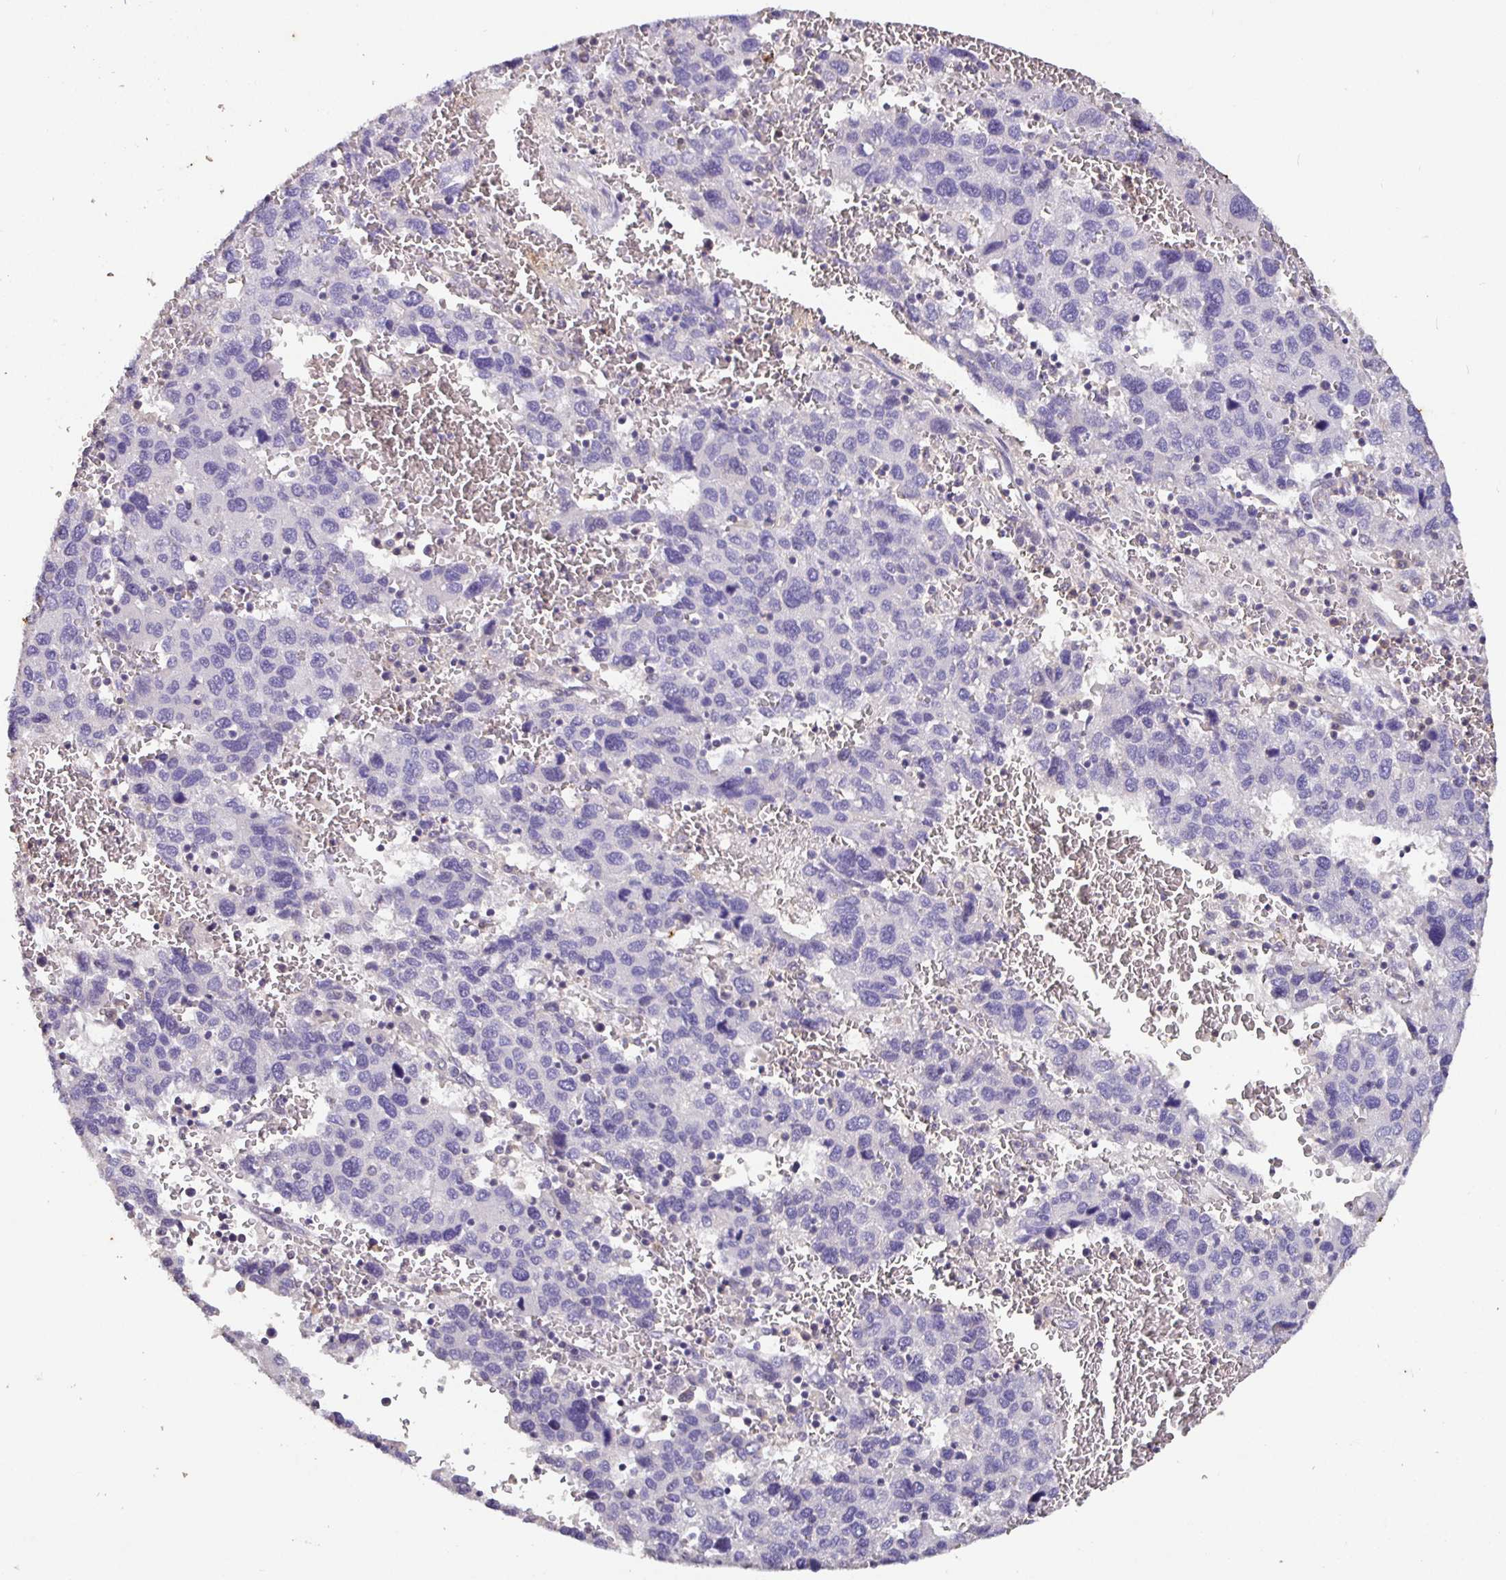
{"staining": {"intensity": "negative", "quantity": "none", "location": "none"}, "tissue": "liver cancer", "cell_type": "Tumor cells", "image_type": "cancer", "snomed": [{"axis": "morphology", "description": "Carcinoma, Hepatocellular, NOS"}, {"axis": "topography", "description": "Liver"}], "caption": "A photomicrograph of human liver cancer (hepatocellular carcinoma) is negative for staining in tumor cells.", "gene": "SHISA4", "patient": {"sex": "male", "age": 69}}